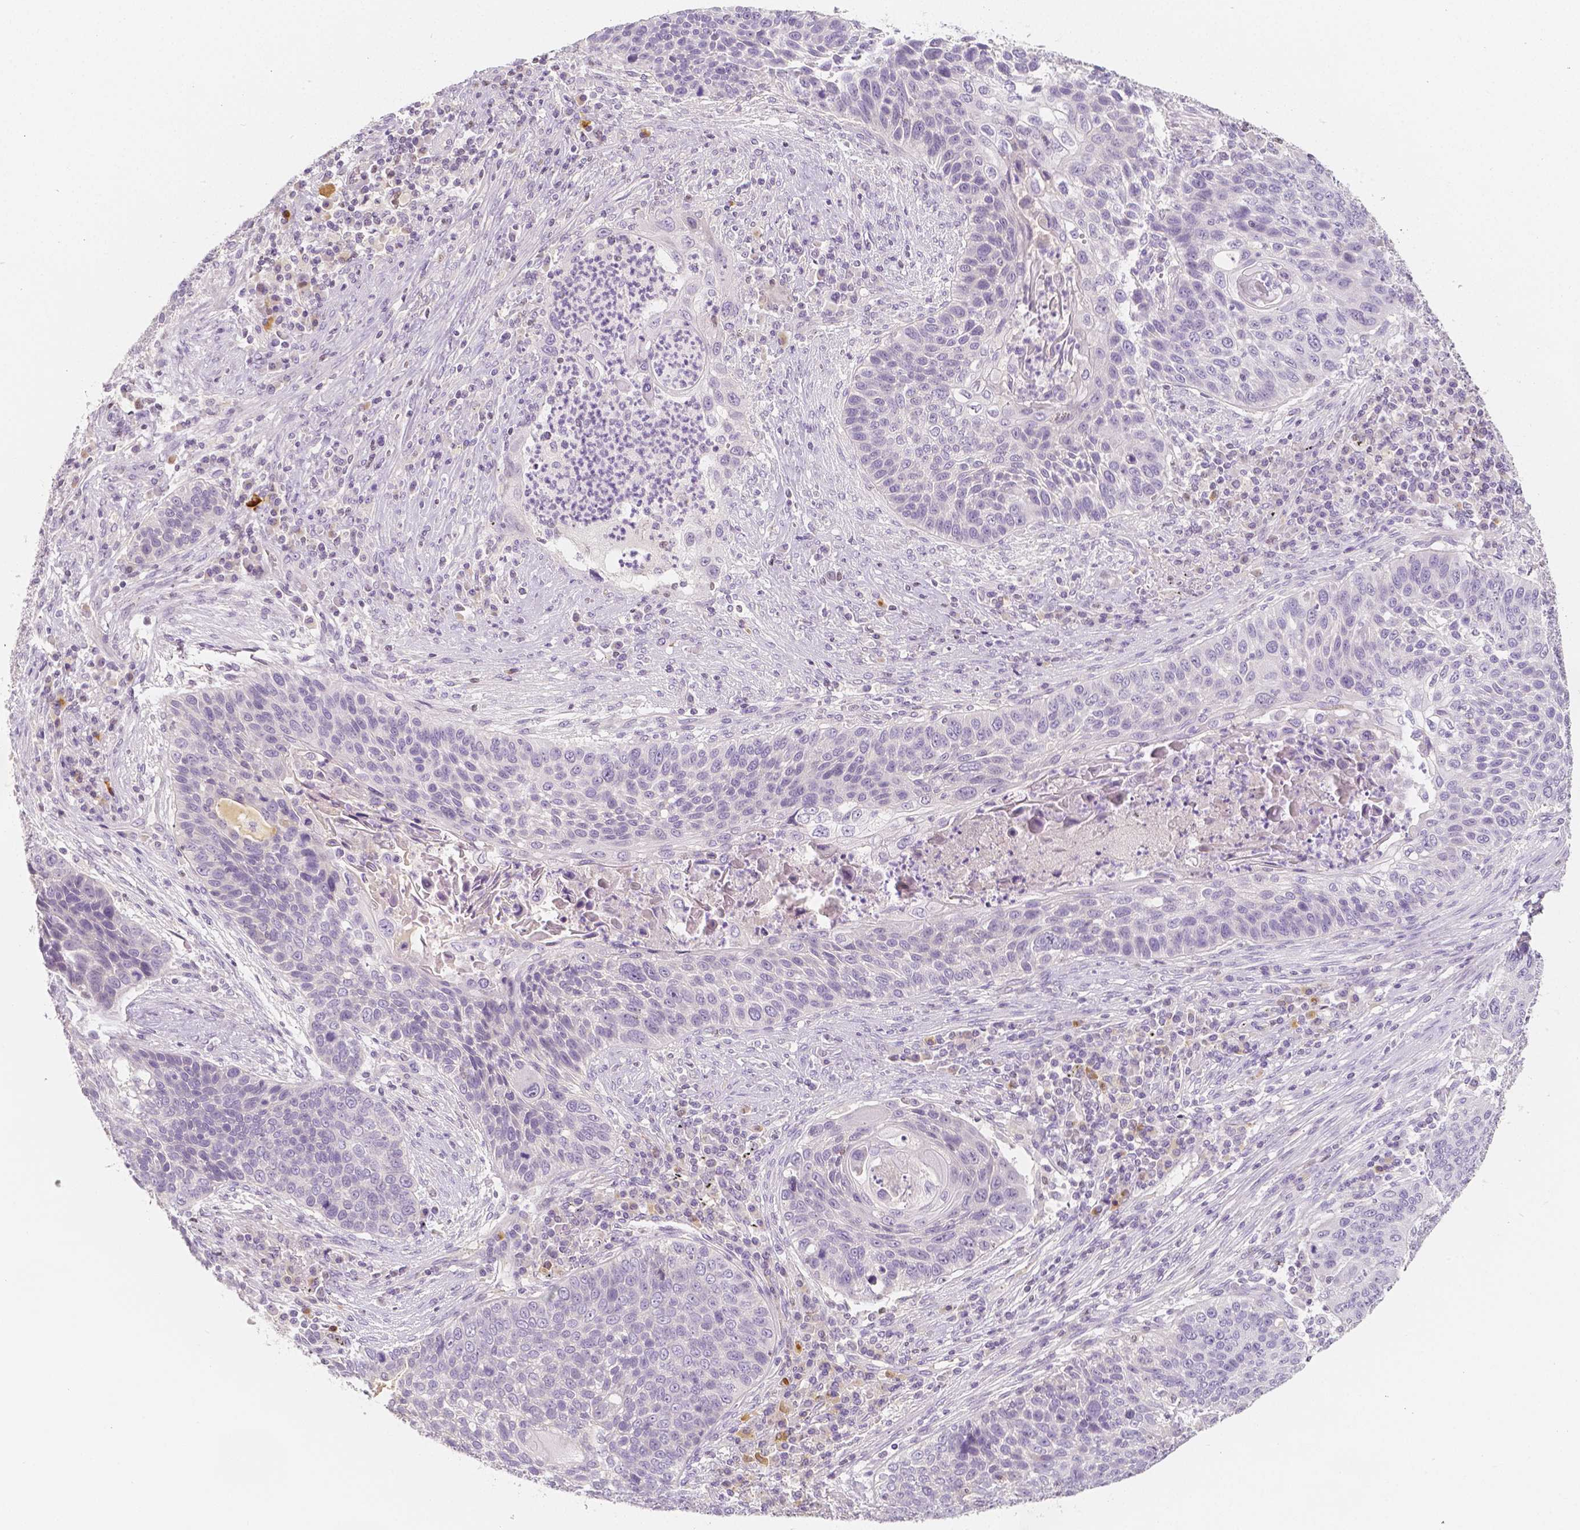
{"staining": {"intensity": "negative", "quantity": "none", "location": "none"}, "tissue": "lung cancer", "cell_type": "Tumor cells", "image_type": "cancer", "snomed": [{"axis": "morphology", "description": "Squamous cell carcinoma, NOS"}, {"axis": "morphology", "description": "Squamous cell carcinoma, metastatic, NOS"}, {"axis": "topography", "description": "Lung"}, {"axis": "topography", "description": "Pleura, NOS"}], "caption": "This is an immunohistochemistry (IHC) histopathology image of metastatic squamous cell carcinoma (lung). There is no staining in tumor cells.", "gene": "BATF", "patient": {"sex": "male", "age": 72}}